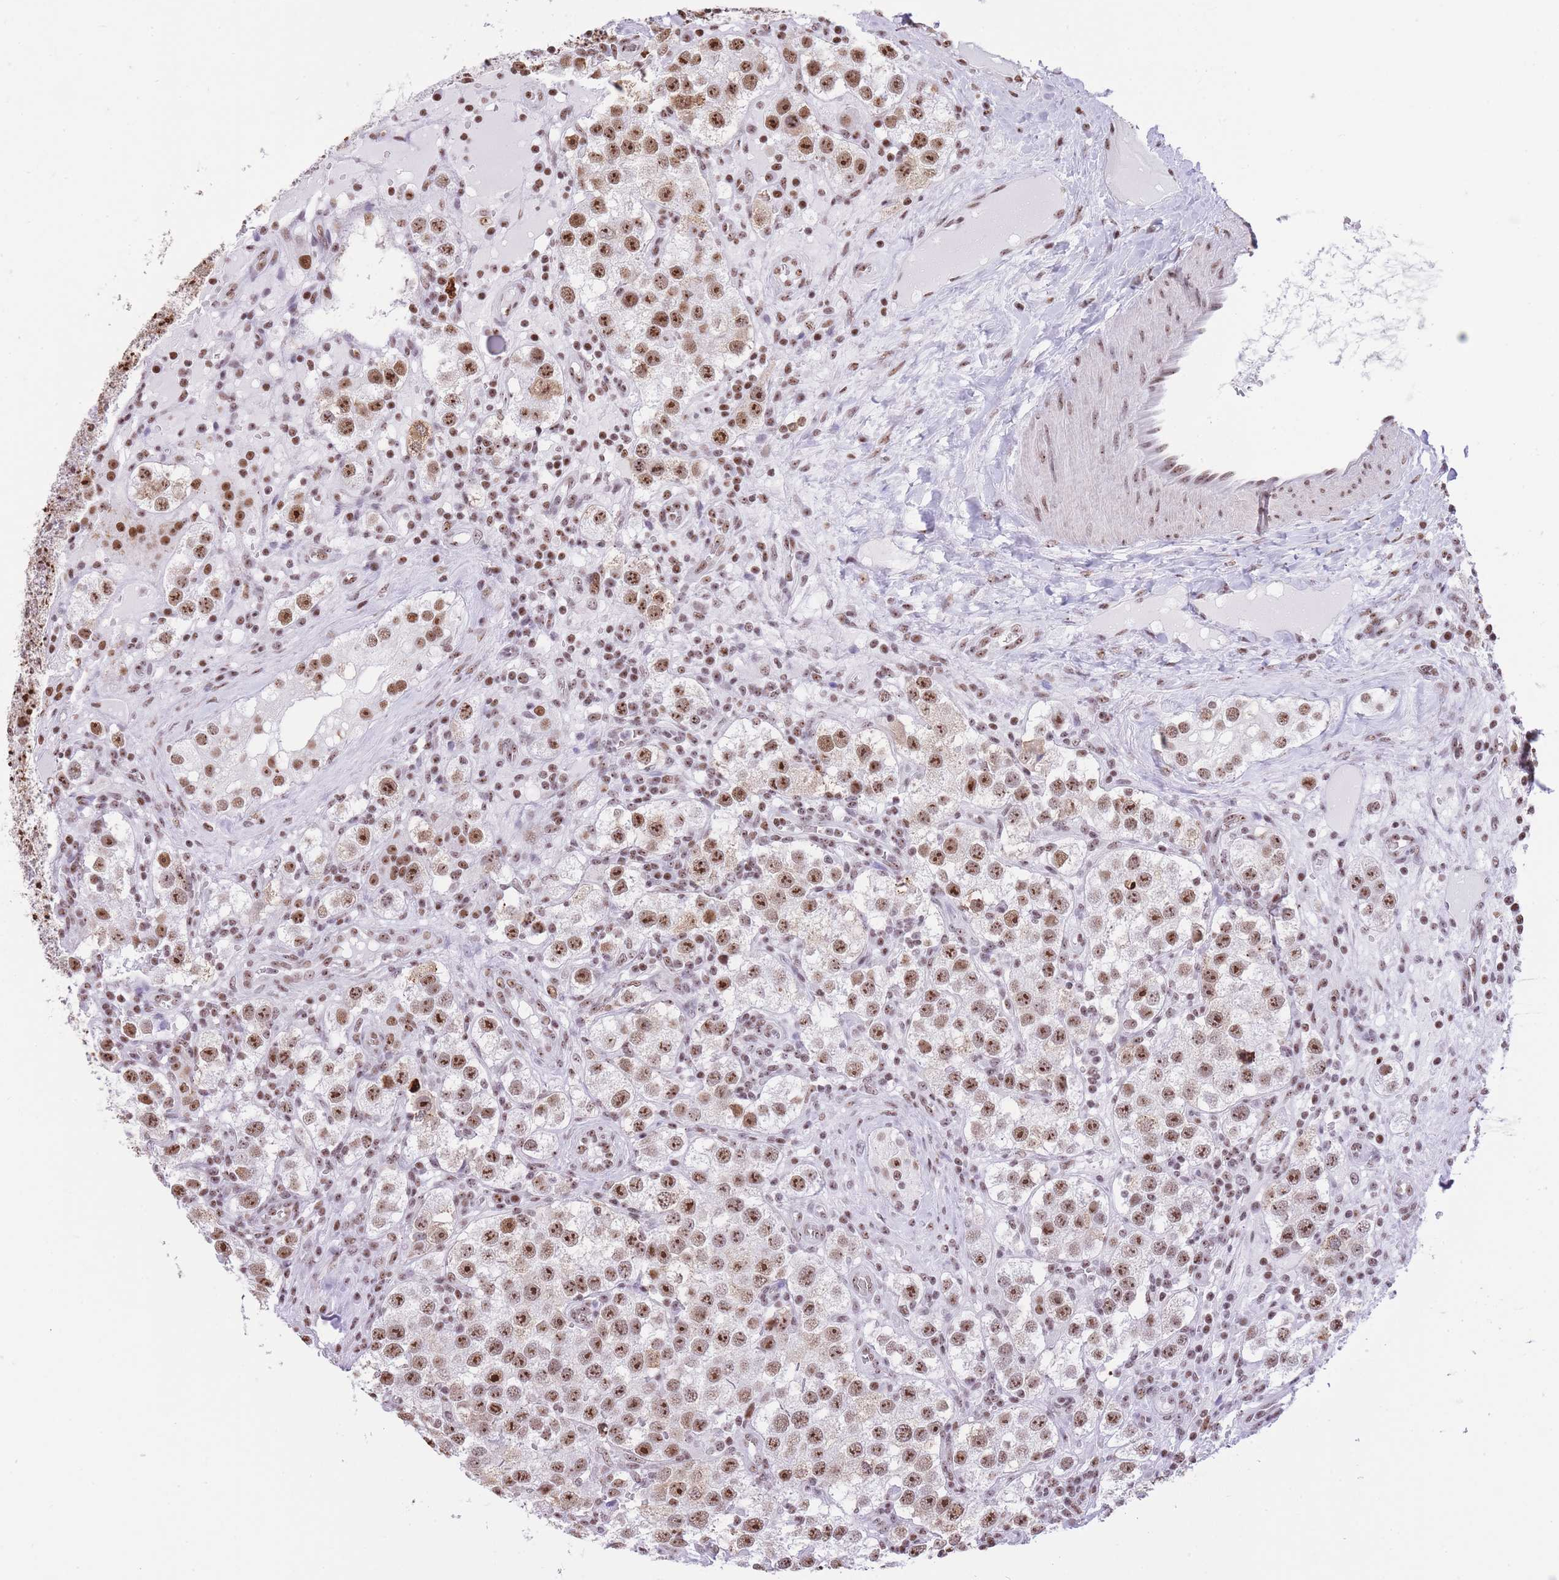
{"staining": {"intensity": "moderate", "quantity": ">75%", "location": "nuclear"}, "tissue": "testis cancer", "cell_type": "Tumor cells", "image_type": "cancer", "snomed": [{"axis": "morphology", "description": "Seminoma, NOS"}, {"axis": "topography", "description": "Testis"}], "caption": "Immunohistochemistry (IHC) (DAB) staining of seminoma (testis) demonstrates moderate nuclear protein expression in about >75% of tumor cells.", "gene": "EVC2", "patient": {"sex": "male", "age": 37}}